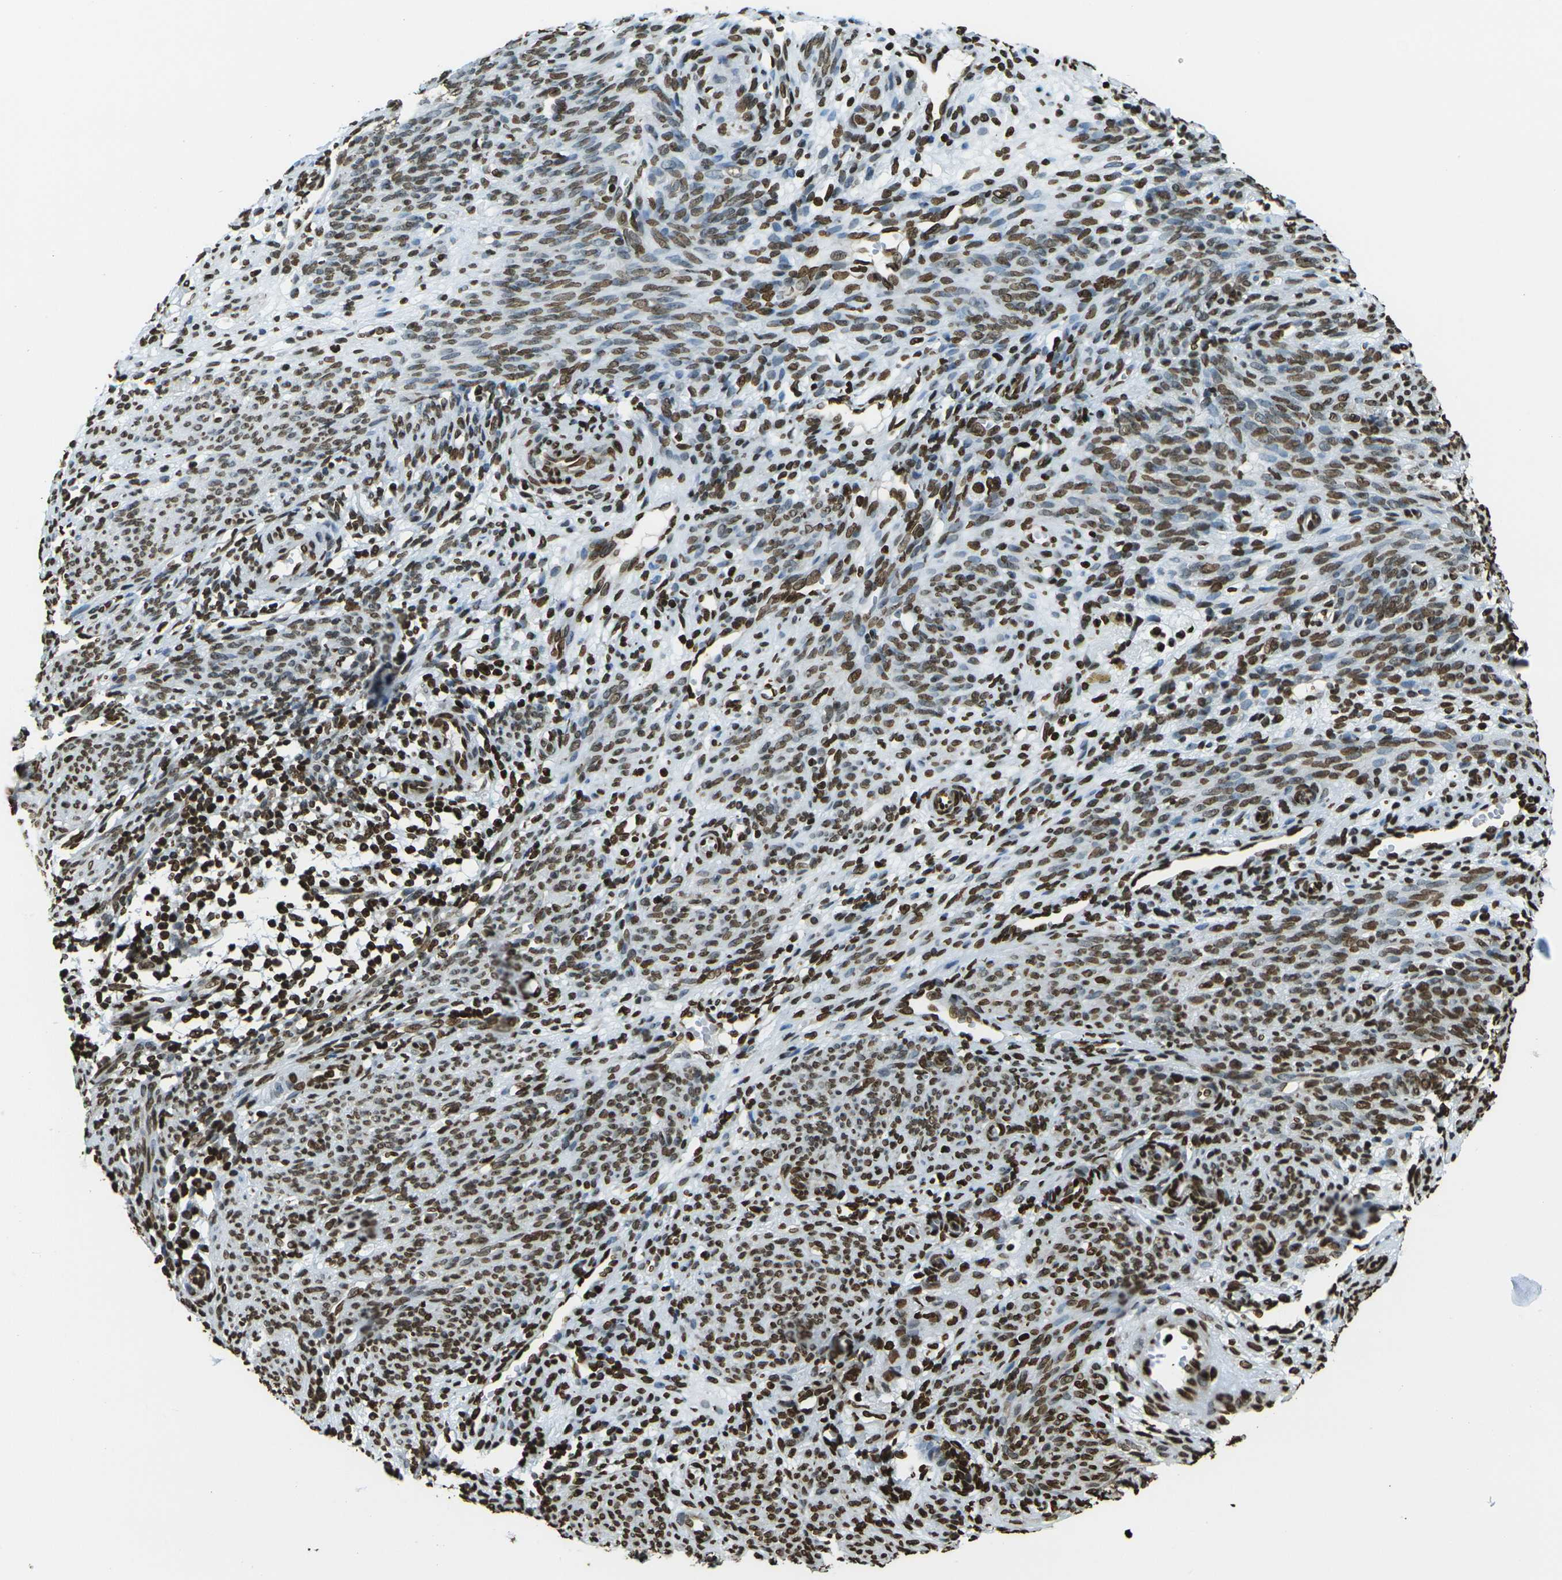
{"staining": {"intensity": "strong", "quantity": ">75%", "location": "nuclear"}, "tissue": "endometrium", "cell_type": "Cells in endometrial stroma", "image_type": "normal", "snomed": [{"axis": "morphology", "description": "Normal tissue, NOS"}, {"axis": "morphology", "description": "Adenocarcinoma, NOS"}, {"axis": "topography", "description": "Endometrium"}, {"axis": "topography", "description": "Ovary"}], "caption": "This image displays IHC staining of normal endometrium, with high strong nuclear staining in about >75% of cells in endometrial stroma.", "gene": "H1", "patient": {"sex": "female", "age": 68}}